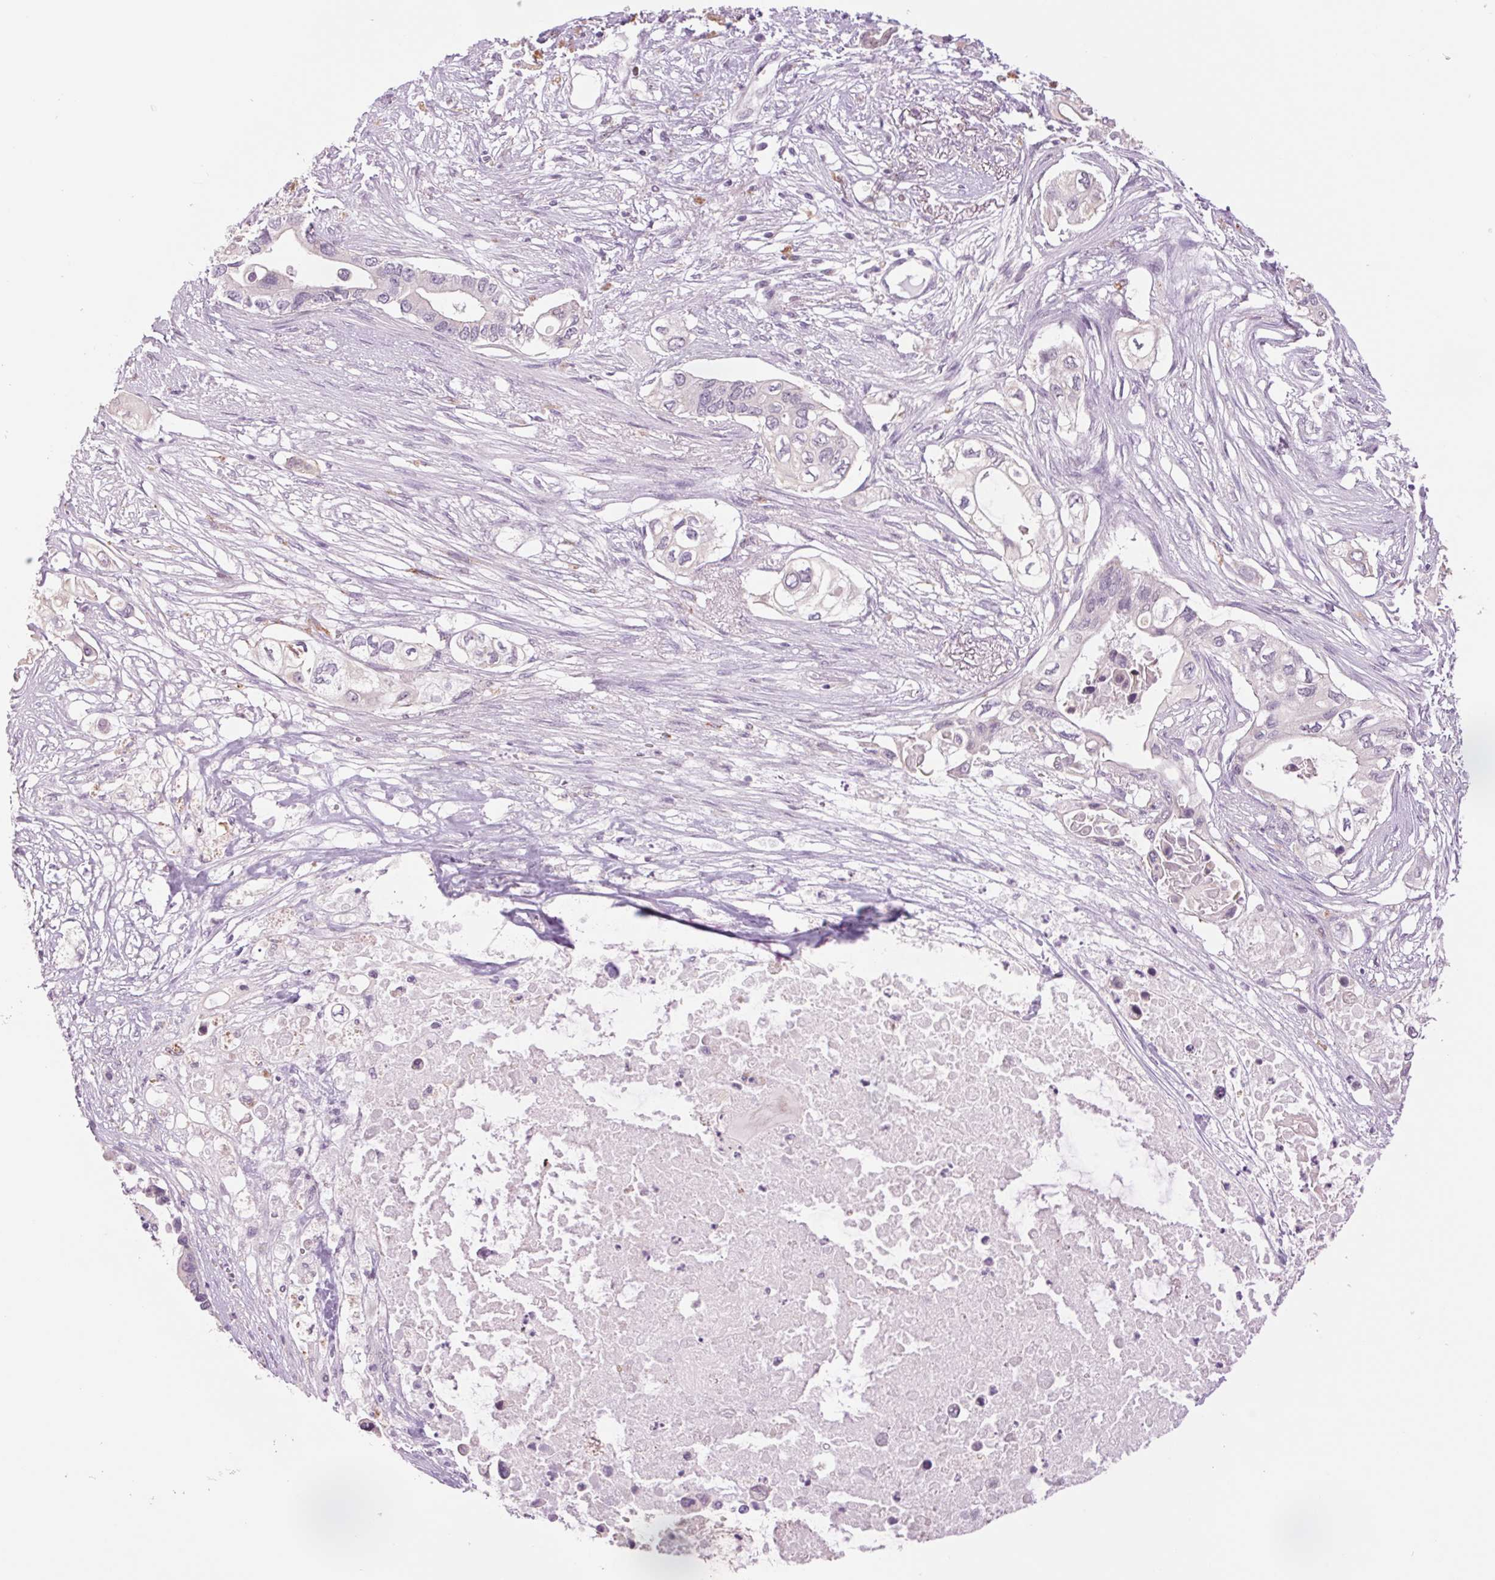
{"staining": {"intensity": "negative", "quantity": "none", "location": "none"}, "tissue": "pancreatic cancer", "cell_type": "Tumor cells", "image_type": "cancer", "snomed": [{"axis": "morphology", "description": "Adenocarcinoma, NOS"}, {"axis": "topography", "description": "Pancreas"}], "caption": "This photomicrograph is of pancreatic cancer stained with immunohistochemistry (IHC) to label a protein in brown with the nuclei are counter-stained blue. There is no positivity in tumor cells. (Stains: DAB IHC with hematoxylin counter stain, Microscopy: brightfield microscopy at high magnification).", "gene": "MPO", "patient": {"sex": "female", "age": 63}}